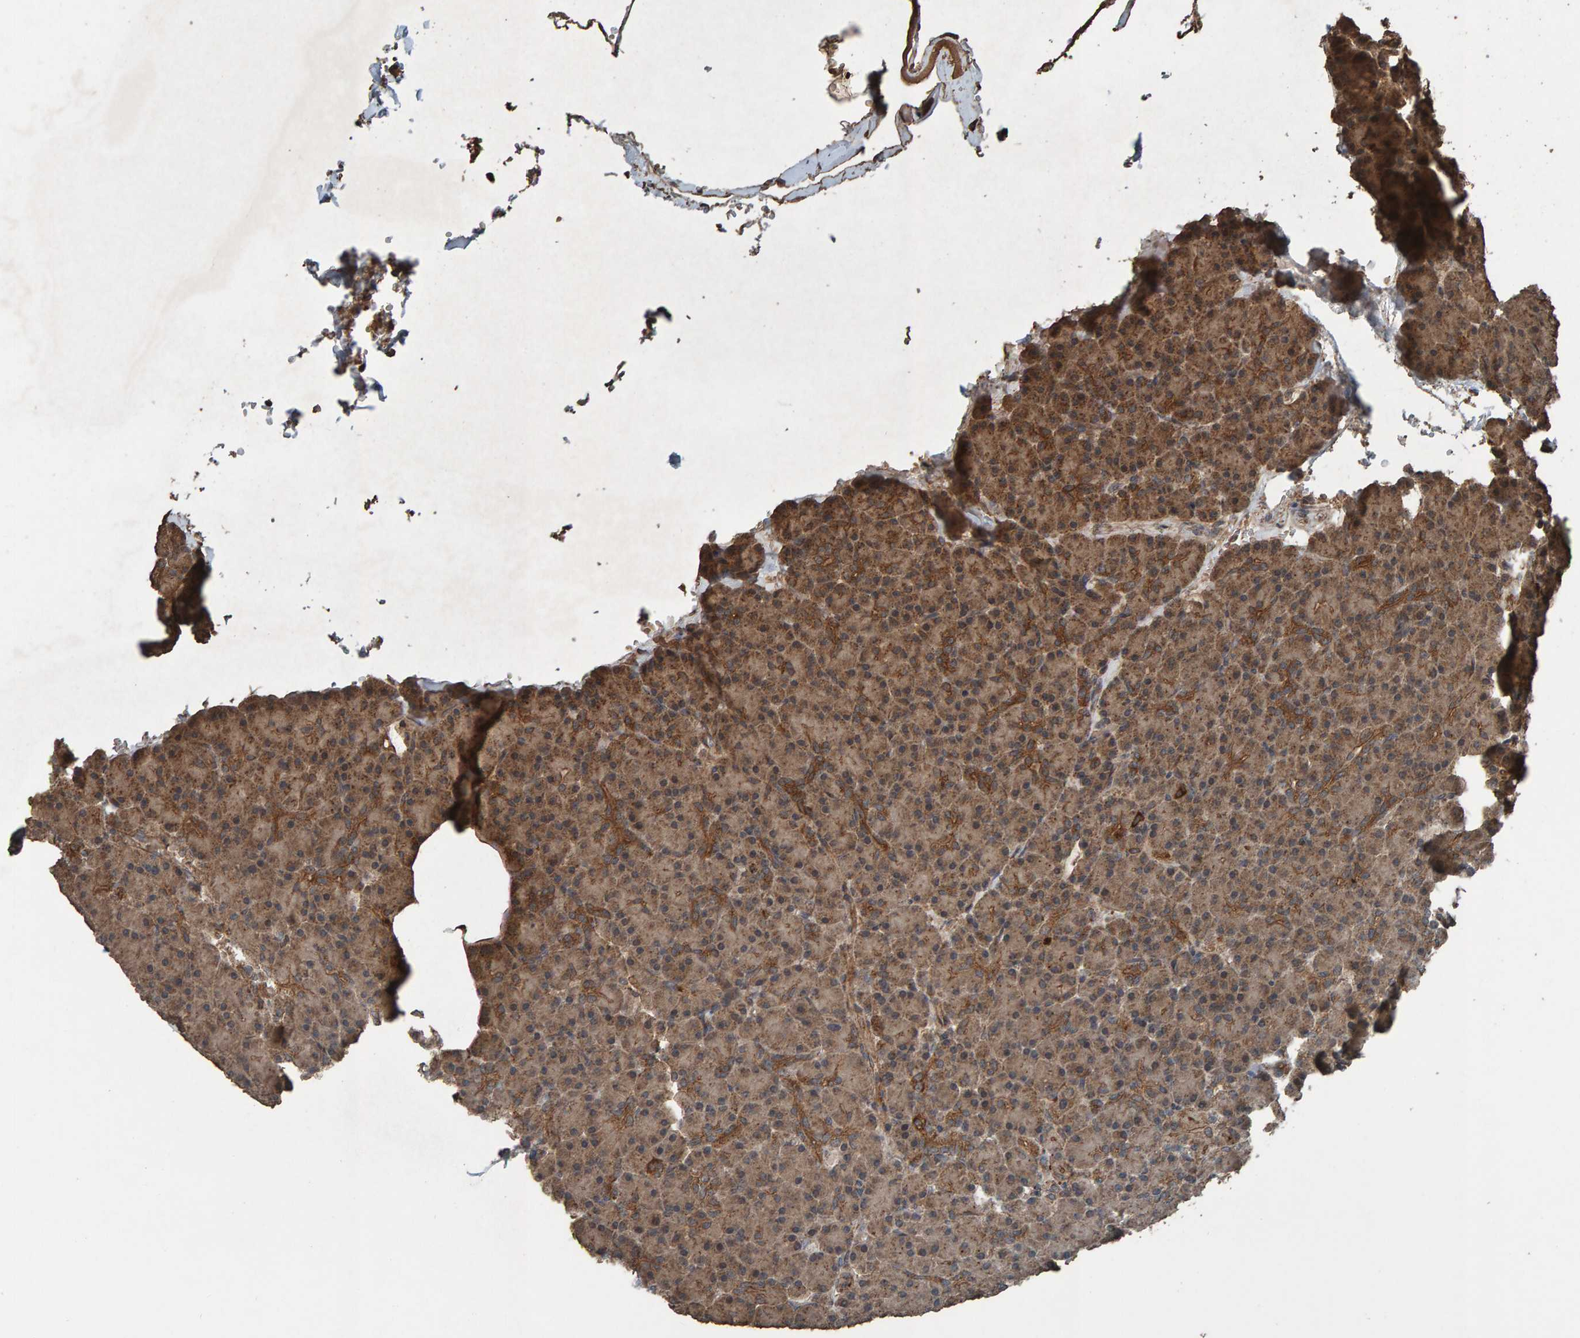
{"staining": {"intensity": "moderate", "quantity": ">75%", "location": "cytoplasmic/membranous"}, "tissue": "pancreas", "cell_type": "Exocrine glandular cells", "image_type": "normal", "snomed": [{"axis": "morphology", "description": "Normal tissue, NOS"}, {"axis": "topography", "description": "Pancreas"}], "caption": "Pancreas stained with a brown dye exhibits moderate cytoplasmic/membranous positive expression in about >75% of exocrine glandular cells.", "gene": "DUS1L", "patient": {"sex": "female", "age": 43}}